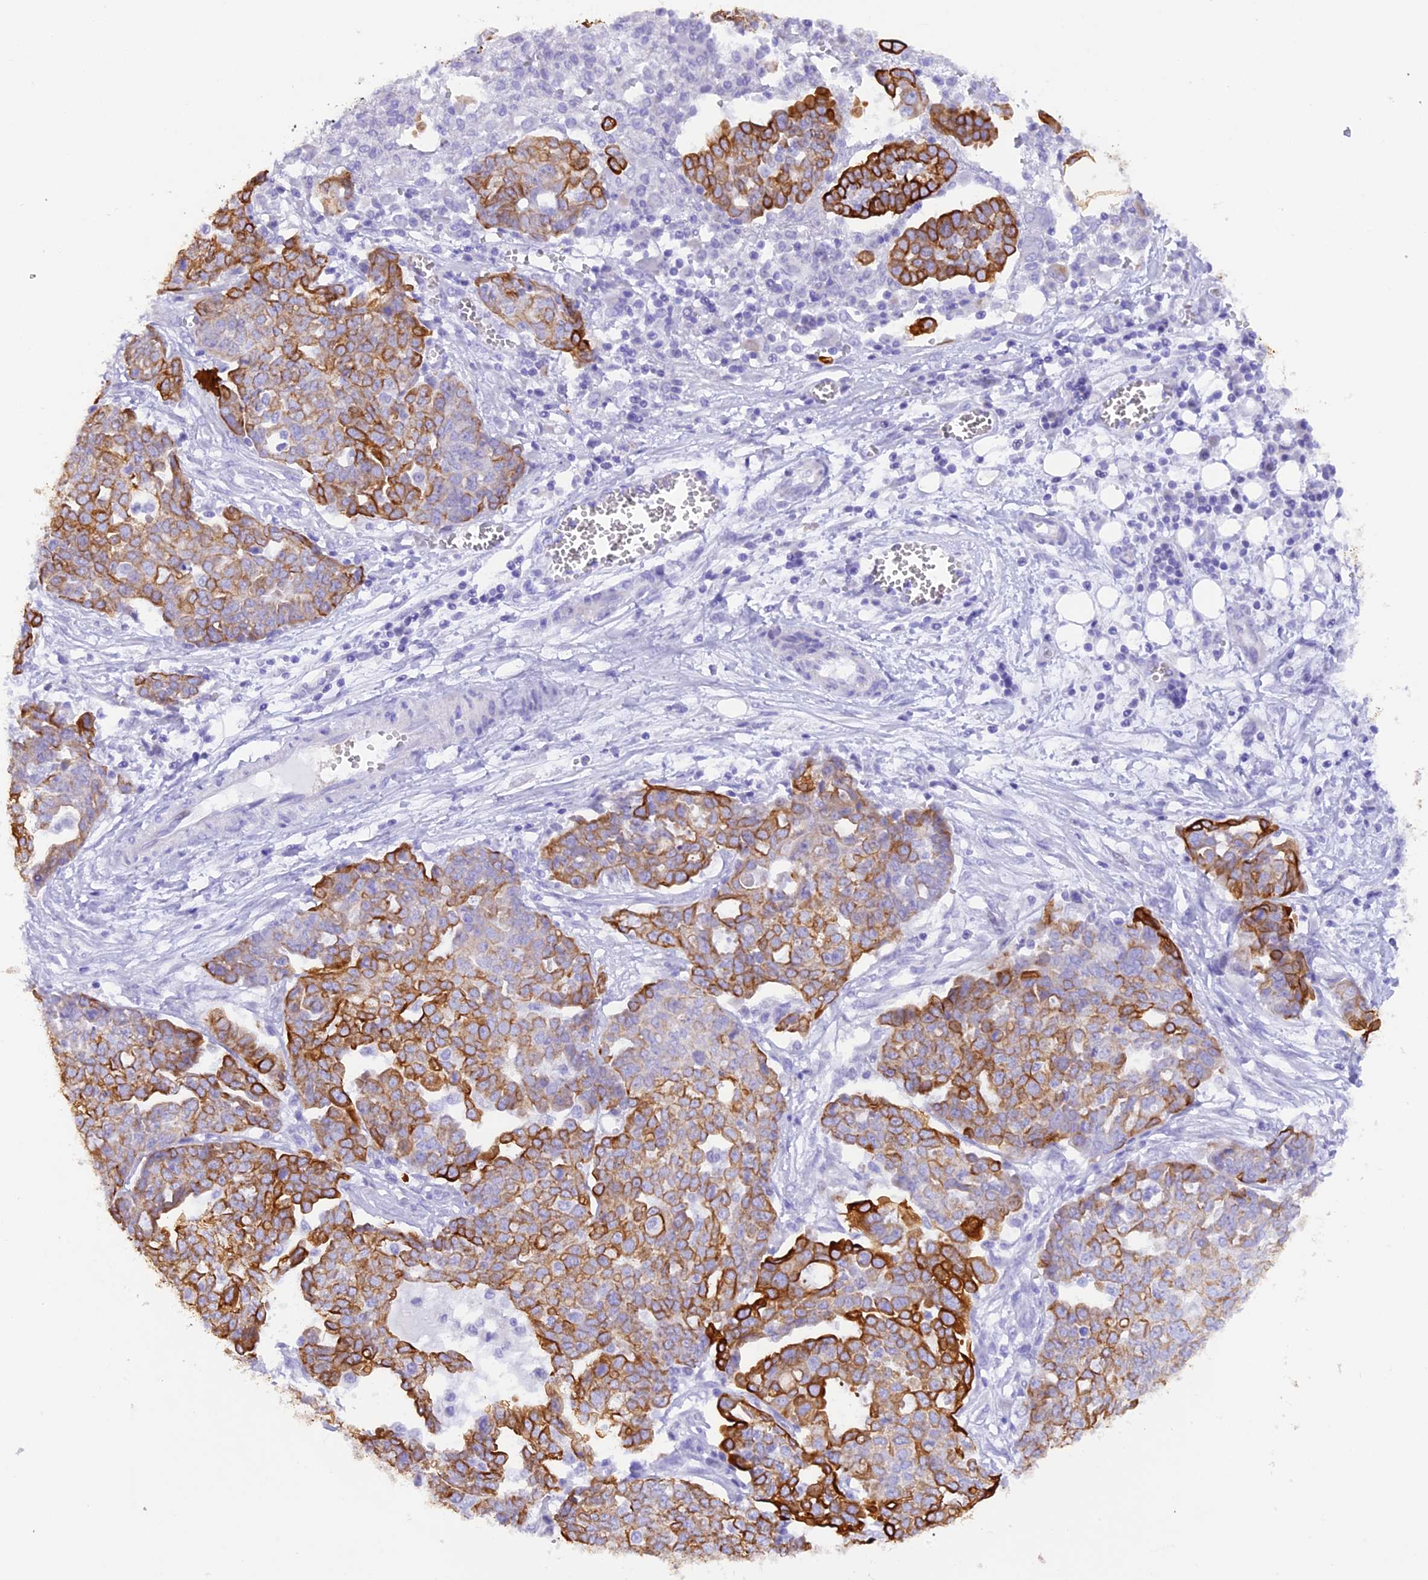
{"staining": {"intensity": "strong", "quantity": "25%-75%", "location": "cytoplasmic/membranous"}, "tissue": "ovarian cancer", "cell_type": "Tumor cells", "image_type": "cancer", "snomed": [{"axis": "morphology", "description": "Cystadenocarcinoma, serous, NOS"}, {"axis": "topography", "description": "Soft tissue"}, {"axis": "topography", "description": "Ovary"}], "caption": "The histopathology image shows staining of ovarian cancer (serous cystadenocarcinoma), revealing strong cytoplasmic/membranous protein positivity (brown color) within tumor cells. (IHC, brightfield microscopy, high magnification).", "gene": "PKIA", "patient": {"sex": "female", "age": 57}}